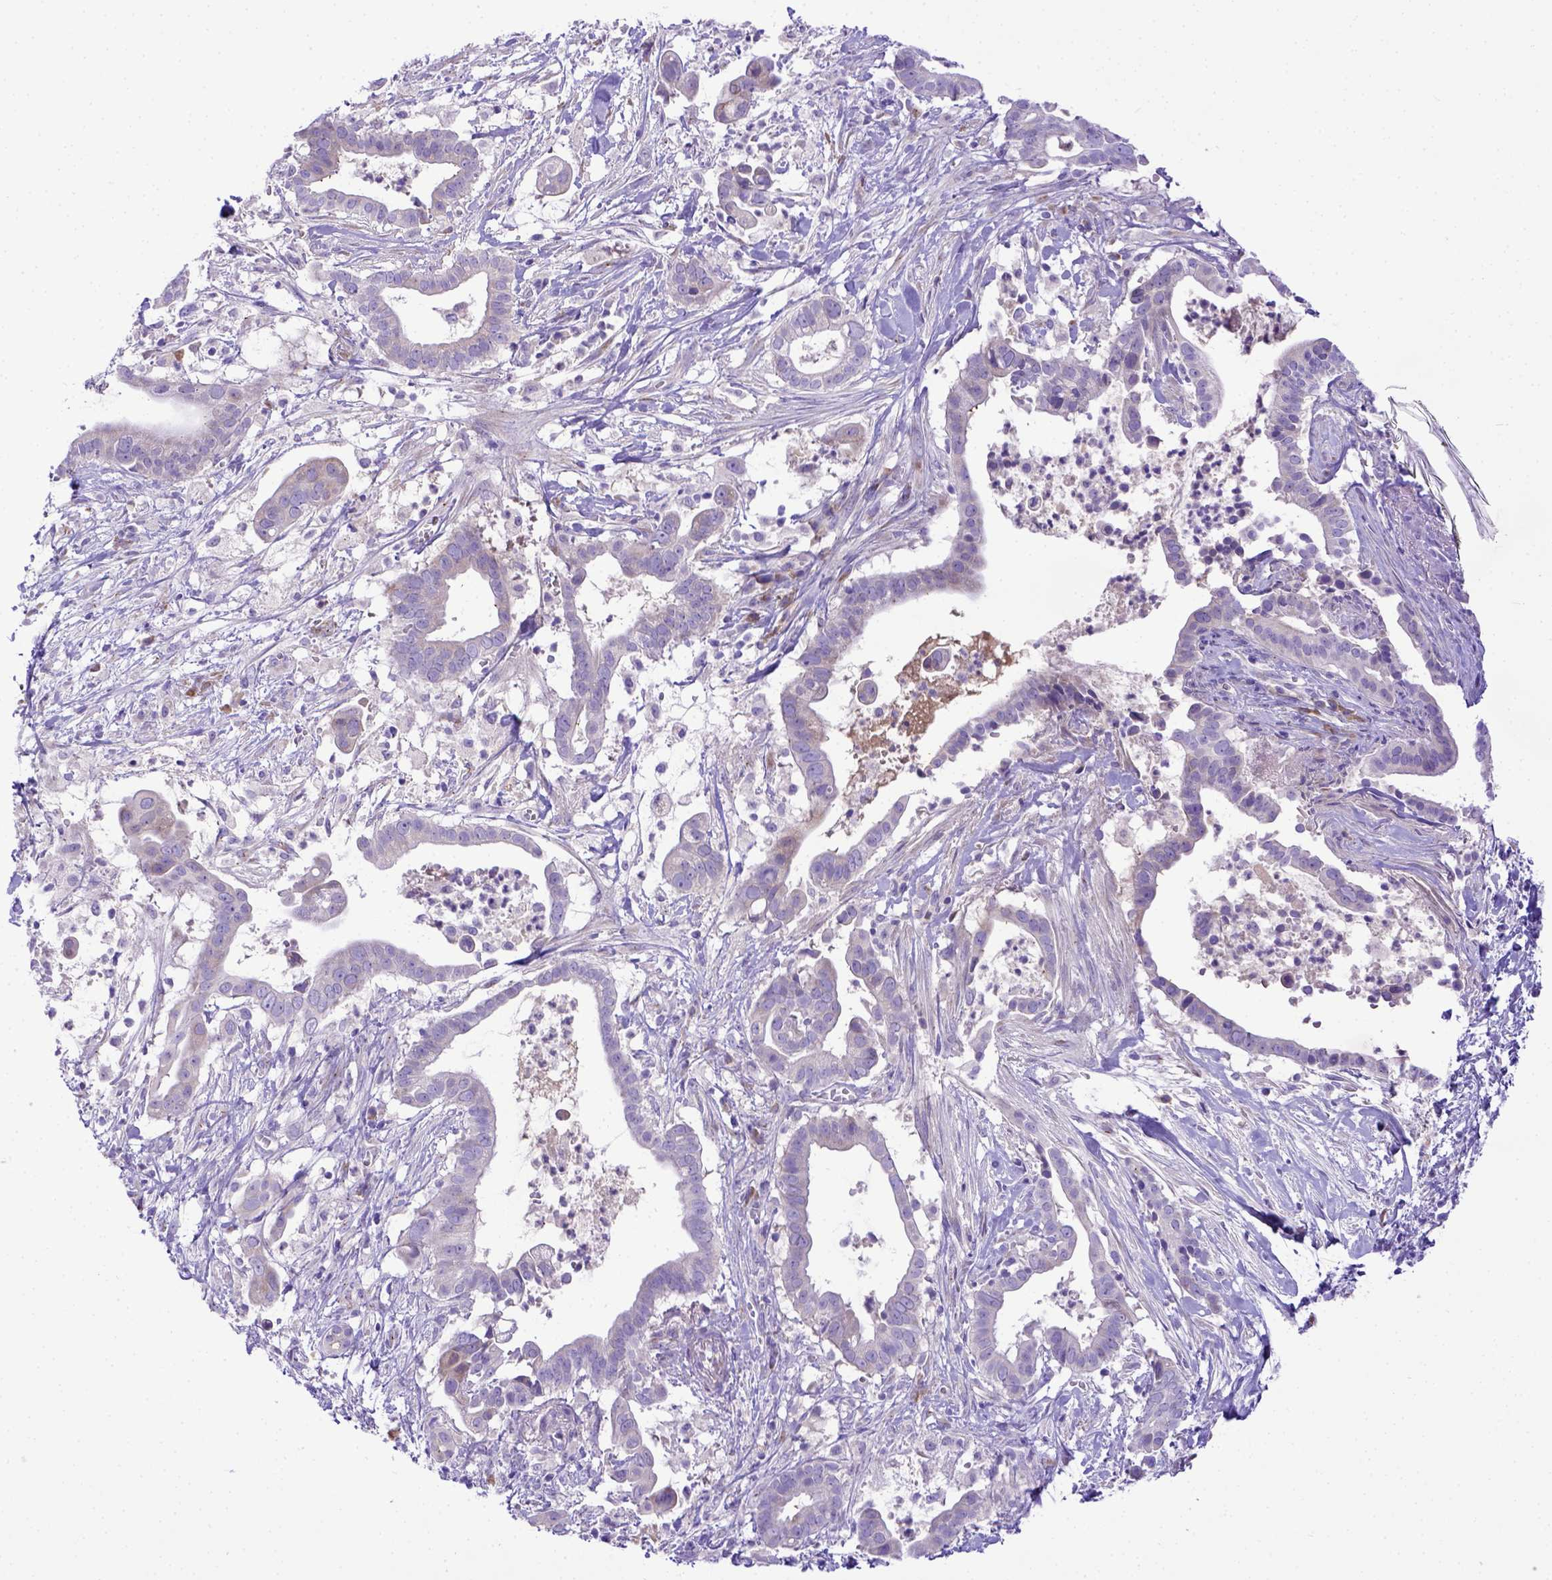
{"staining": {"intensity": "negative", "quantity": "none", "location": "none"}, "tissue": "pancreatic cancer", "cell_type": "Tumor cells", "image_type": "cancer", "snomed": [{"axis": "morphology", "description": "Adenocarcinoma, NOS"}, {"axis": "topography", "description": "Pancreas"}], "caption": "There is no significant expression in tumor cells of pancreatic adenocarcinoma.", "gene": "CFAP300", "patient": {"sex": "male", "age": 61}}